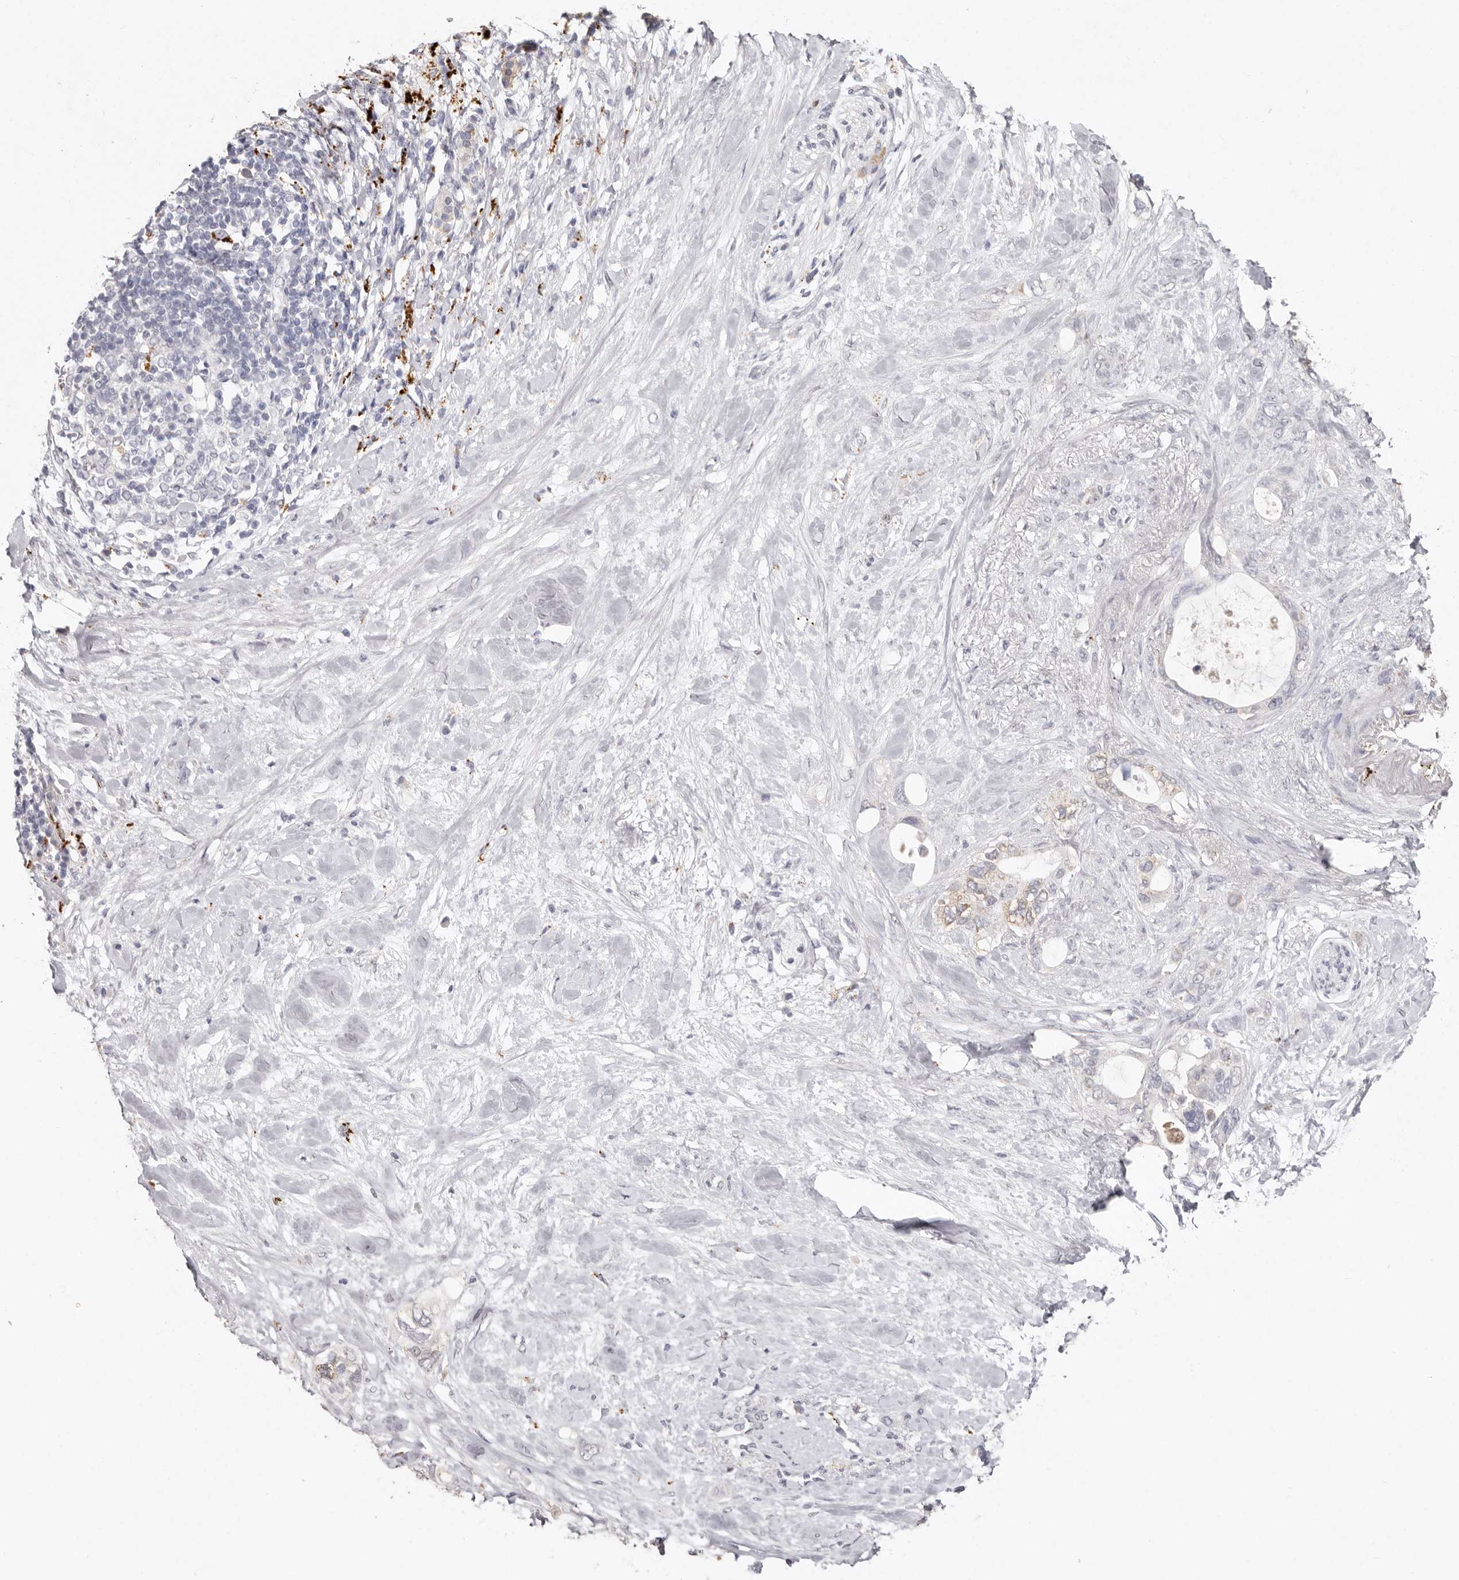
{"staining": {"intensity": "negative", "quantity": "none", "location": "none"}, "tissue": "pancreatic cancer", "cell_type": "Tumor cells", "image_type": "cancer", "snomed": [{"axis": "morphology", "description": "Adenocarcinoma, NOS"}, {"axis": "topography", "description": "Pancreas"}], "caption": "IHC image of neoplastic tissue: human pancreatic adenocarcinoma stained with DAB reveals no significant protein positivity in tumor cells. Brightfield microscopy of immunohistochemistry stained with DAB (3,3'-diaminobenzidine) (brown) and hematoxylin (blue), captured at high magnification.", "gene": "FAM185A", "patient": {"sex": "female", "age": 56}}